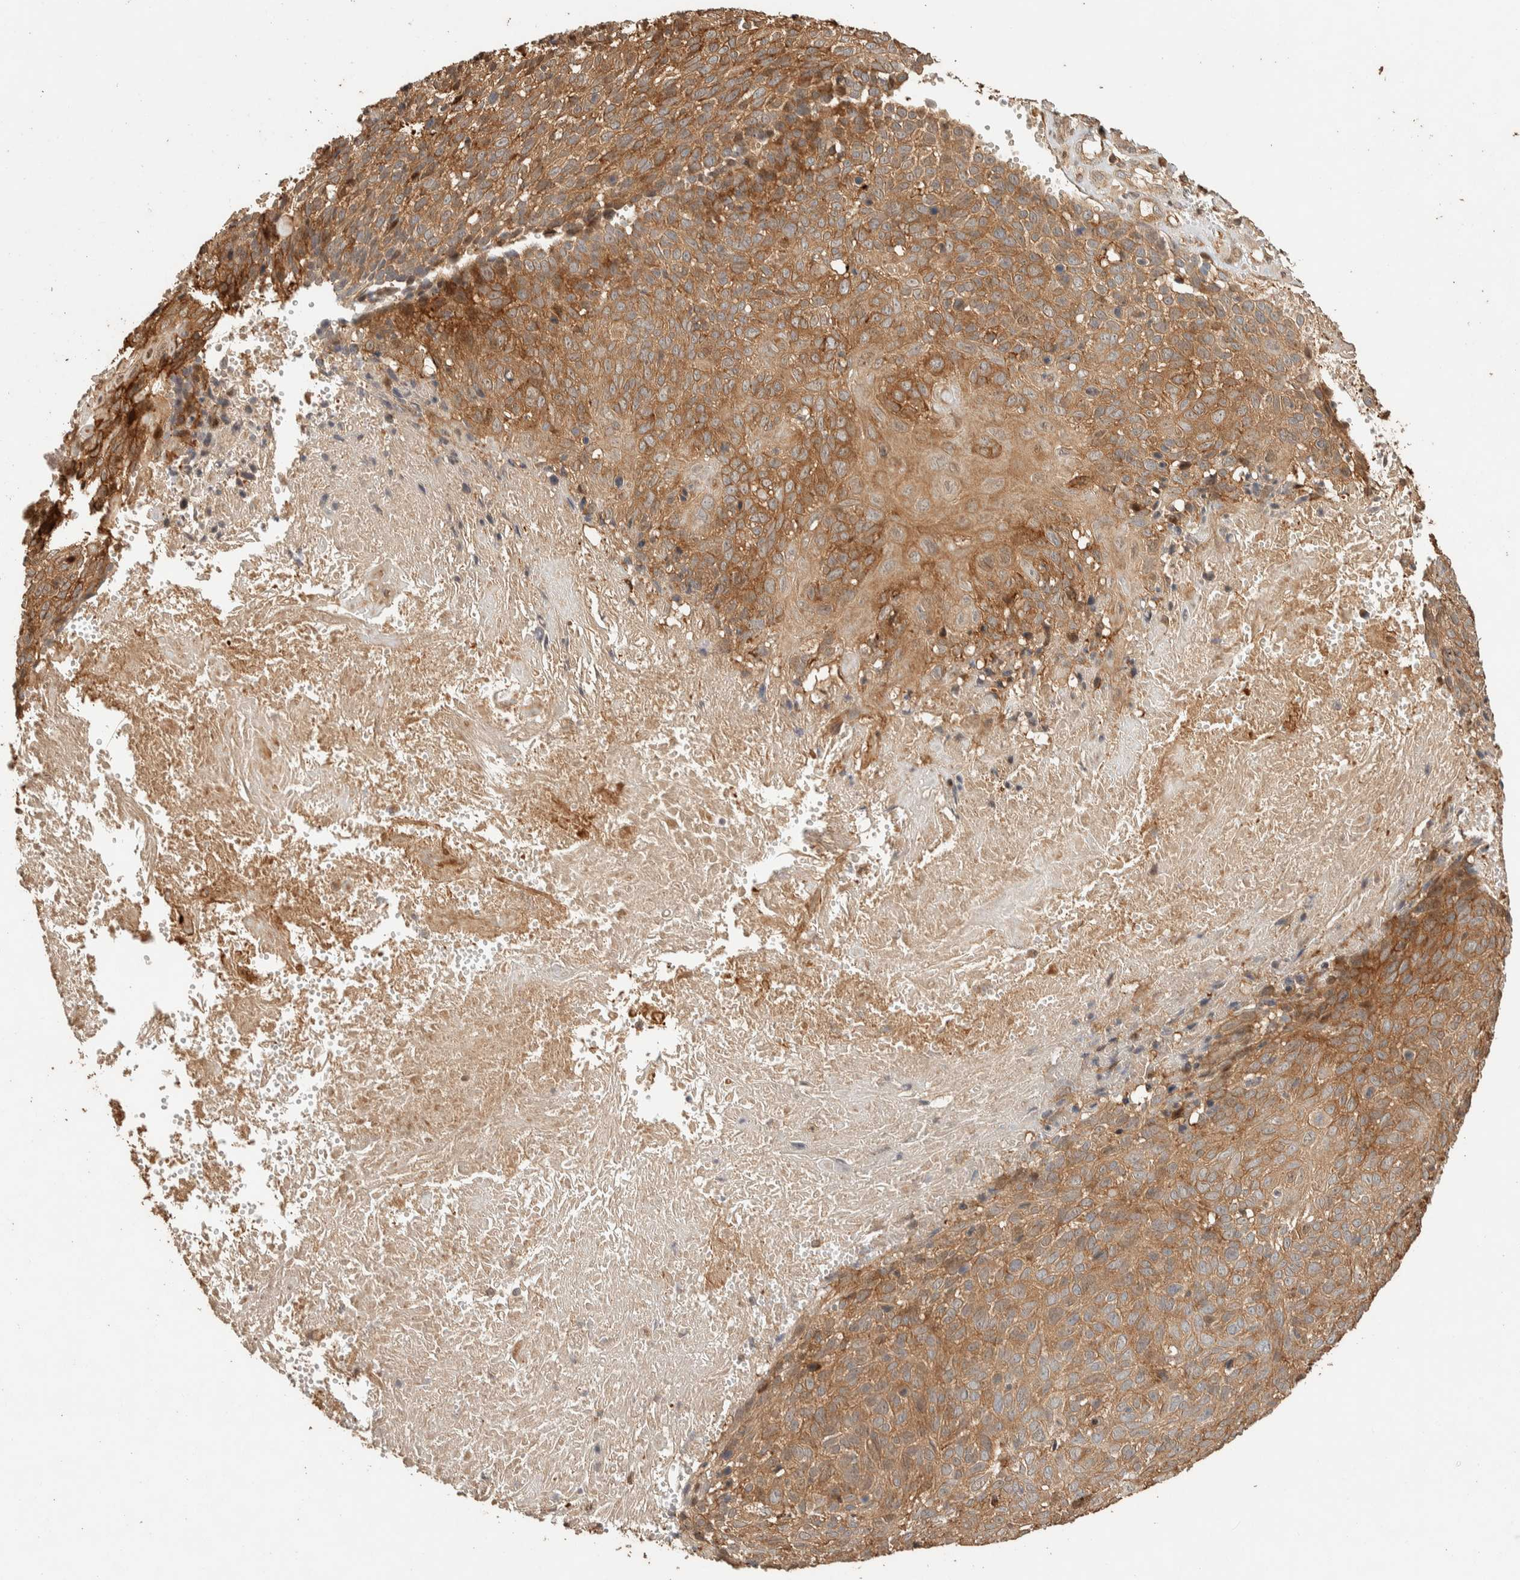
{"staining": {"intensity": "moderate", "quantity": ">75%", "location": "cytoplasmic/membranous"}, "tissue": "cervical cancer", "cell_type": "Tumor cells", "image_type": "cancer", "snomed": [{"axis": "morphology", "description": "Squamous cell carcinoma, NOS"}, {"axis": "topography", "description": "Cervix"}], "caption": "There is medium levels of moderate cytoplasmic/membranous staining in tumor cells of cervical squamous cell carcinoma, as demonstrated by immunohistochemical staining (brown color).", "gene": "EXOC7", "patient": {"sex": "female", "age": 74}}